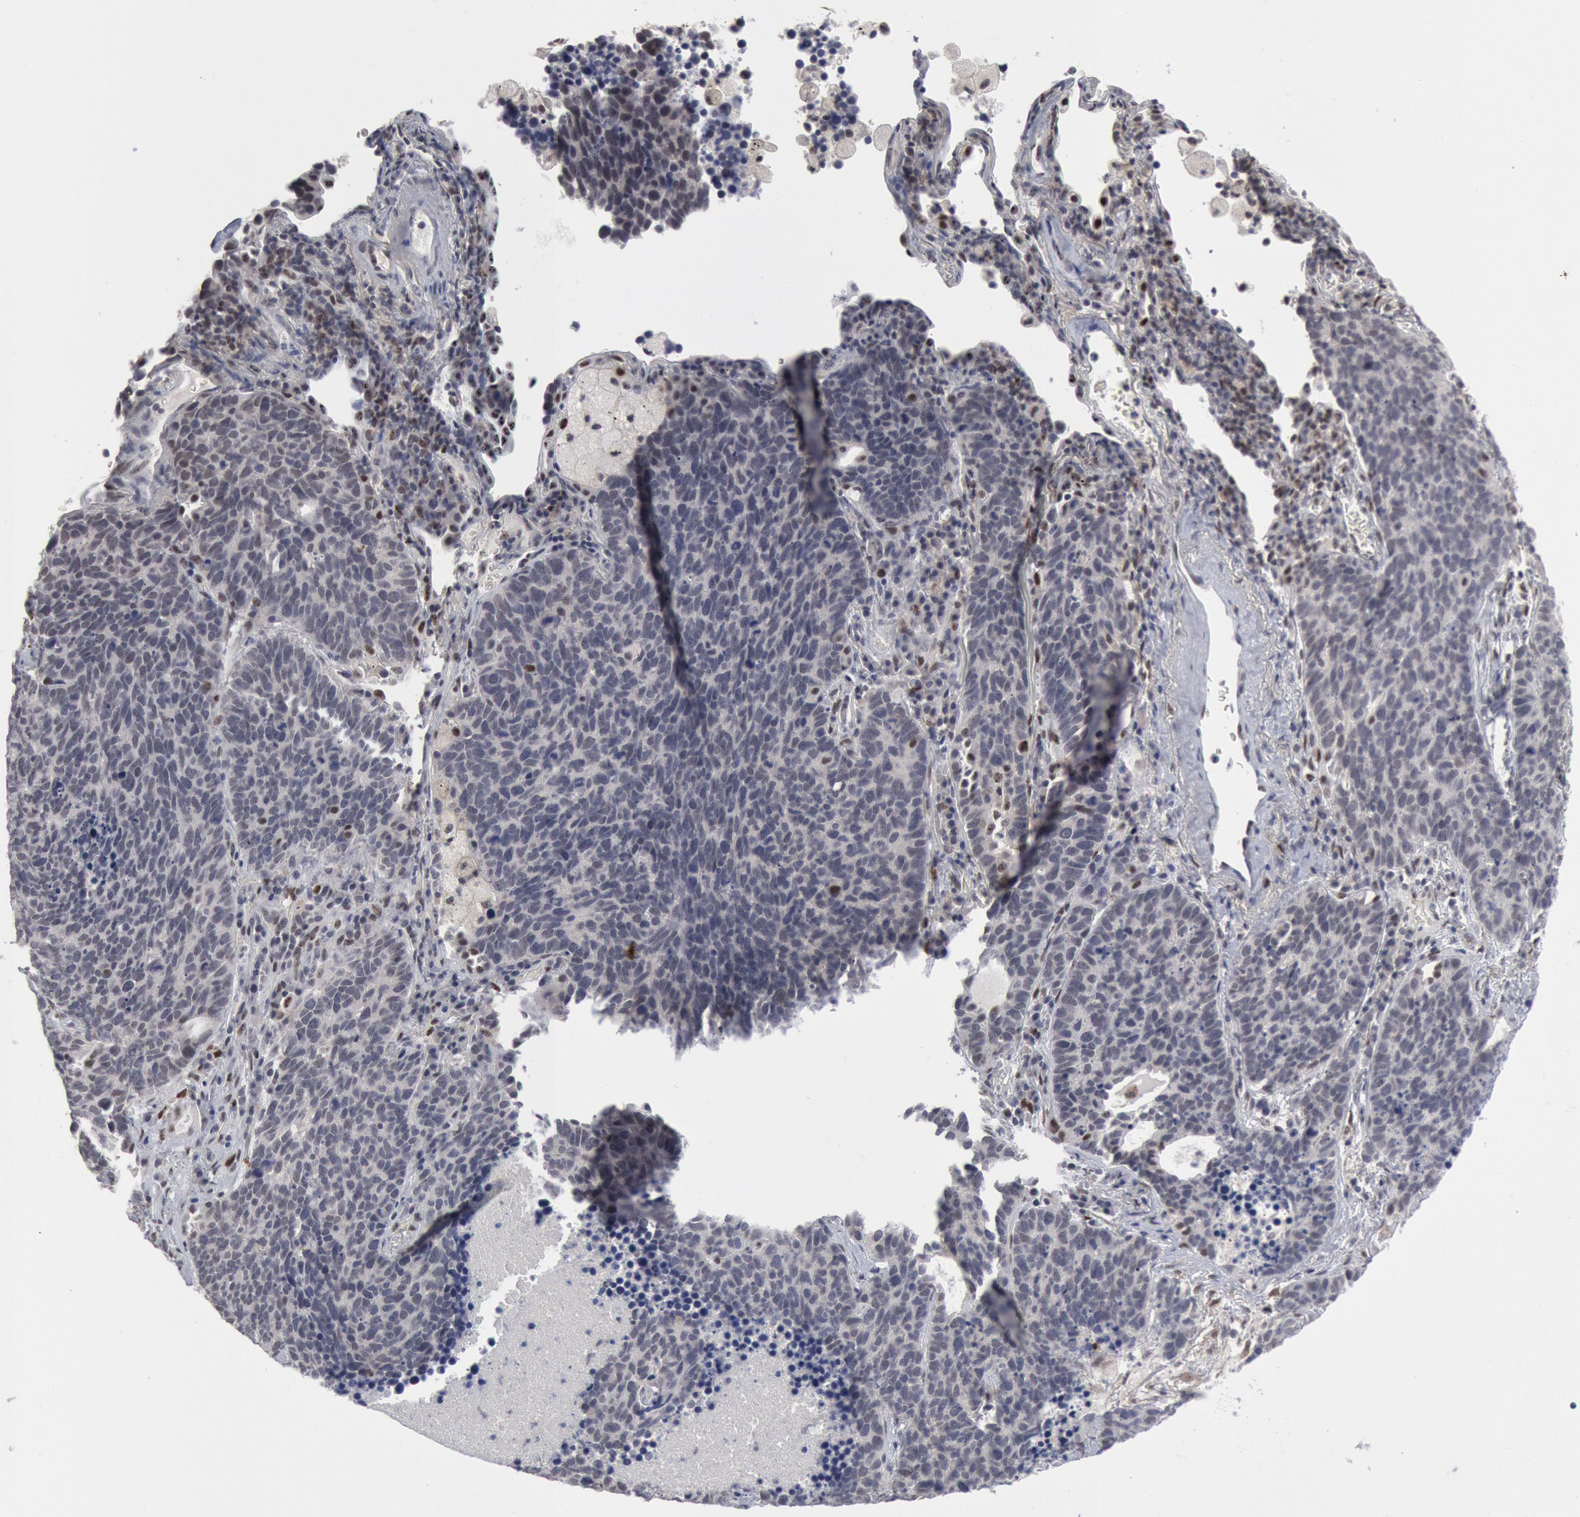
{"staining": {"intensity": "negative", "quantity": "none", "location": "none"}, "tissue": "lung cancer", "cell_type": "Tumor cells", "image_type": "cancer", "snomed": [{"axis": "morphology", "description": "Neoplasm, malignant, NOS"}, {"axis": "topography", "description": "Lung"}], "caption": "This is an immunohistochemistry image of human lung neoplasm (malignant). There is no positivity in tumor cells.", "gene": "FOXO1", "patient": {"sex": "female", "age": 75}}